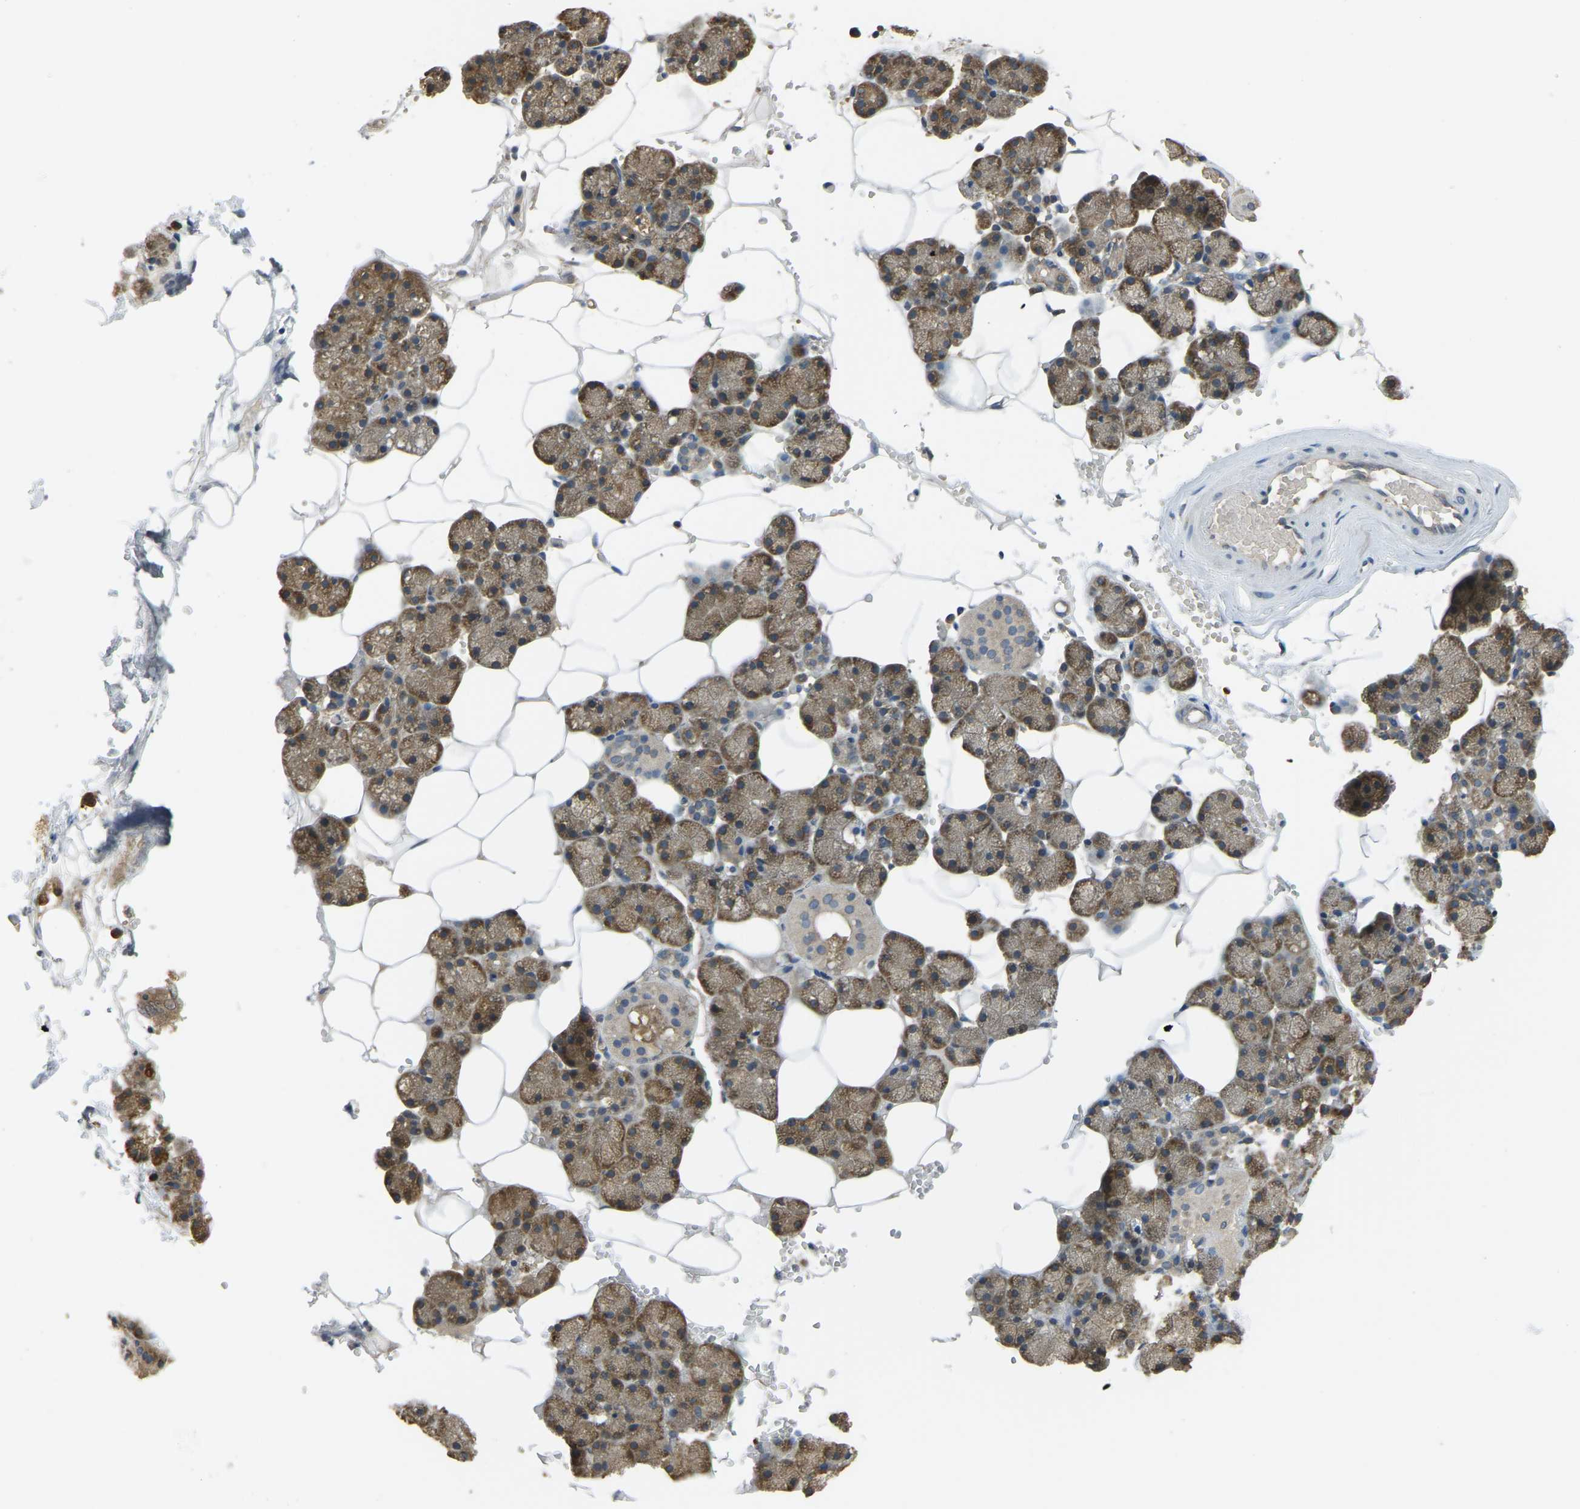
{"staining": {"intensity": "moderate", "quantity": ">75%", "location": "cytoplasmic/membranous"}, "tissue": "salivary gland", "cell_type": "Glandular cells", "image_type": "normal", "snomed": [{"axis": "morphology", "description": "Normal tissue, NOS"}, {"axis": "topography", "description": "Salivary gland"}], "caption": "A brown stain shows moderate cytoplasmic/membranous positivity of a protein in glandular cells of normal salivary gland. The protein of interest is shown in brown color, while the nuclei are stained blue.", "gene": "AIMP1", "patient": {"sex": "male", "age": 62}}